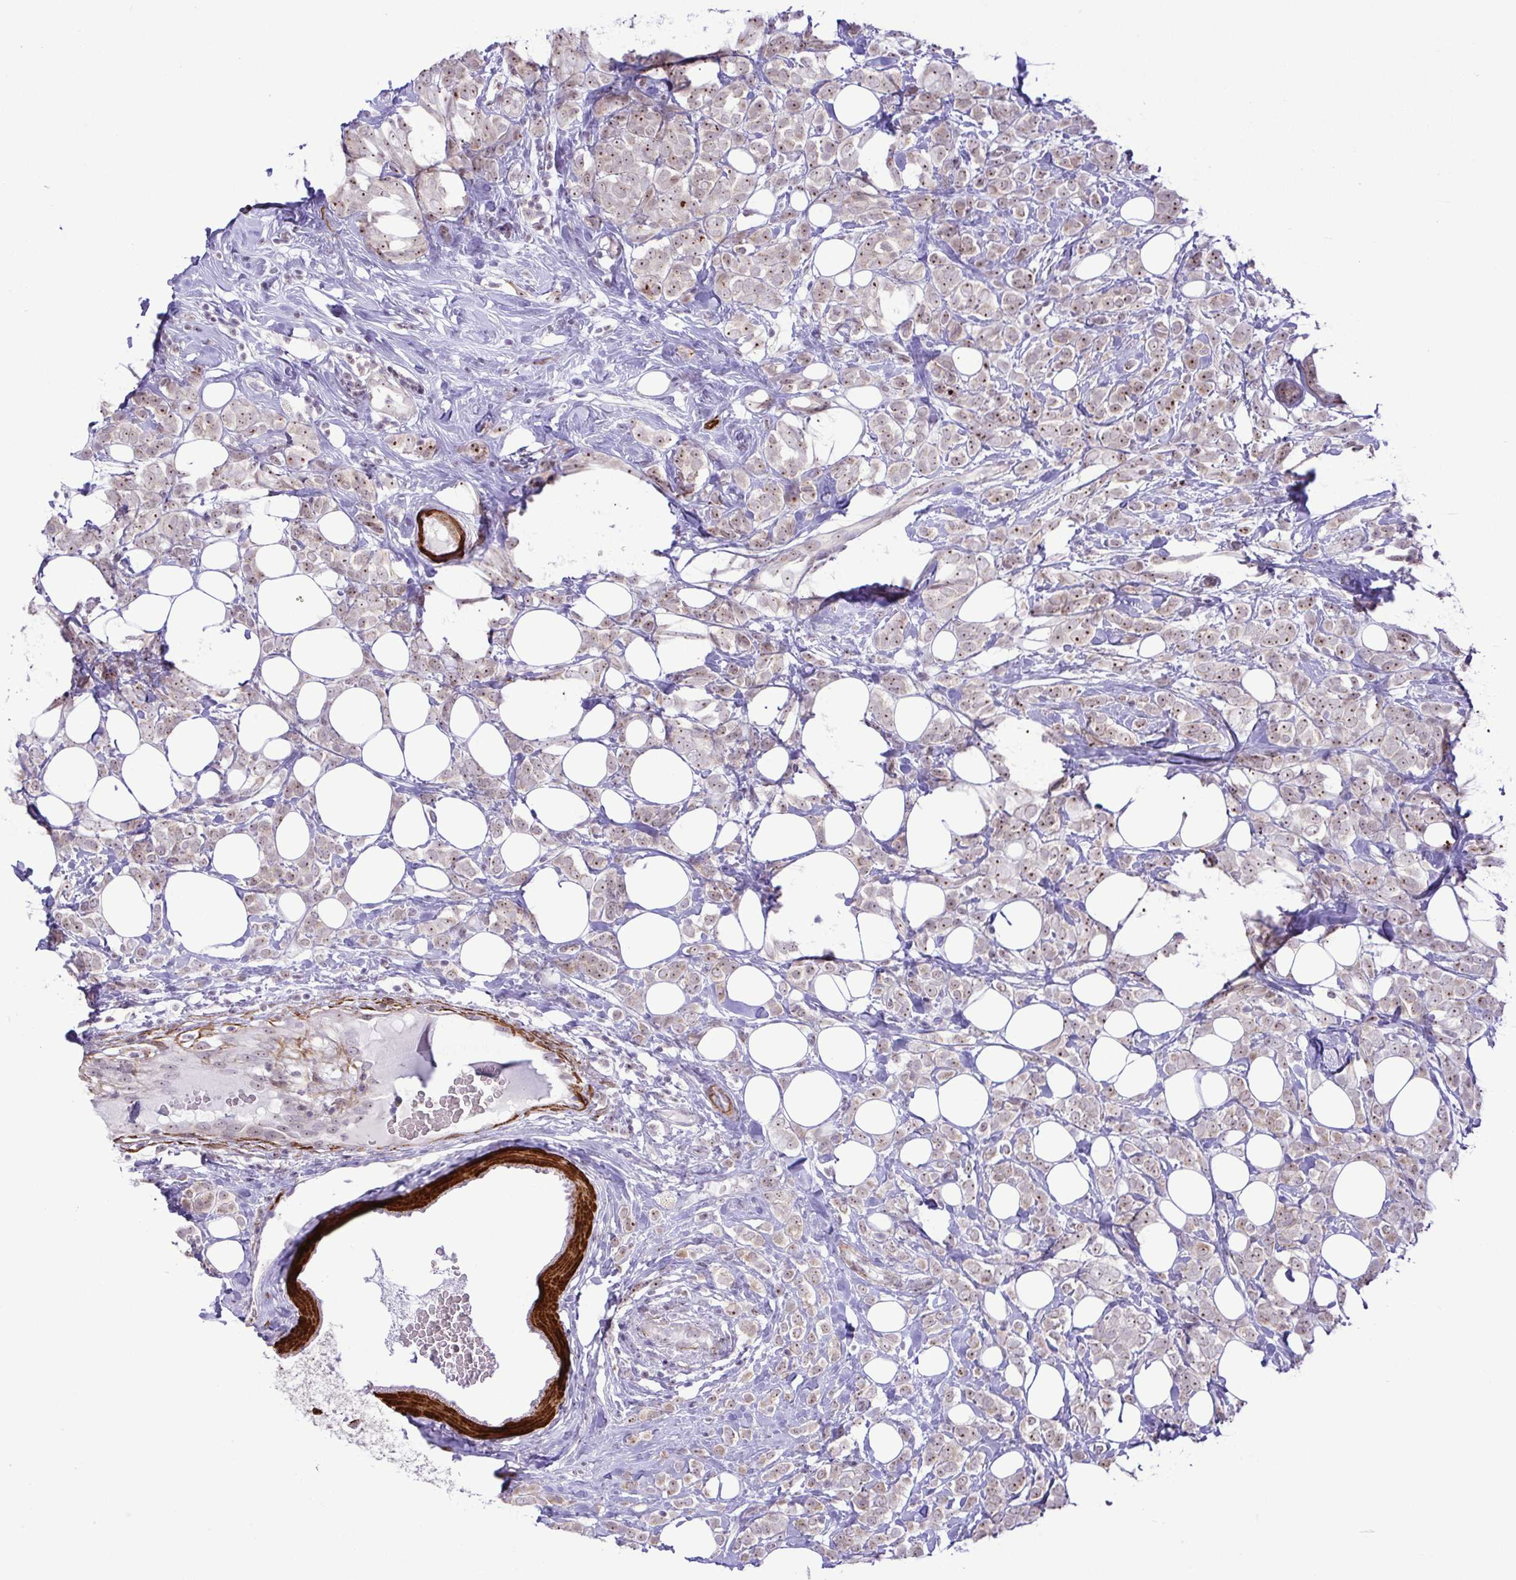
{"staining": {"intensity": "weak", "quantity": "<25%", "location": "nuclear"}, "tissue": "breast cancer", "cell_type": "Tumor cells", "image_type": "cancer", "snomed": [{"axis": "morphology", "description": "Lobular carcinoma"}, {"axis": "topography", "description": "Breast"}], "caption": "Immunohistochemical staining of human breast lobular carcinoma displays no significant expression in tumor cells.", "gene": "RSL24D1", "patient": {"sex": "female", "age": 49}}